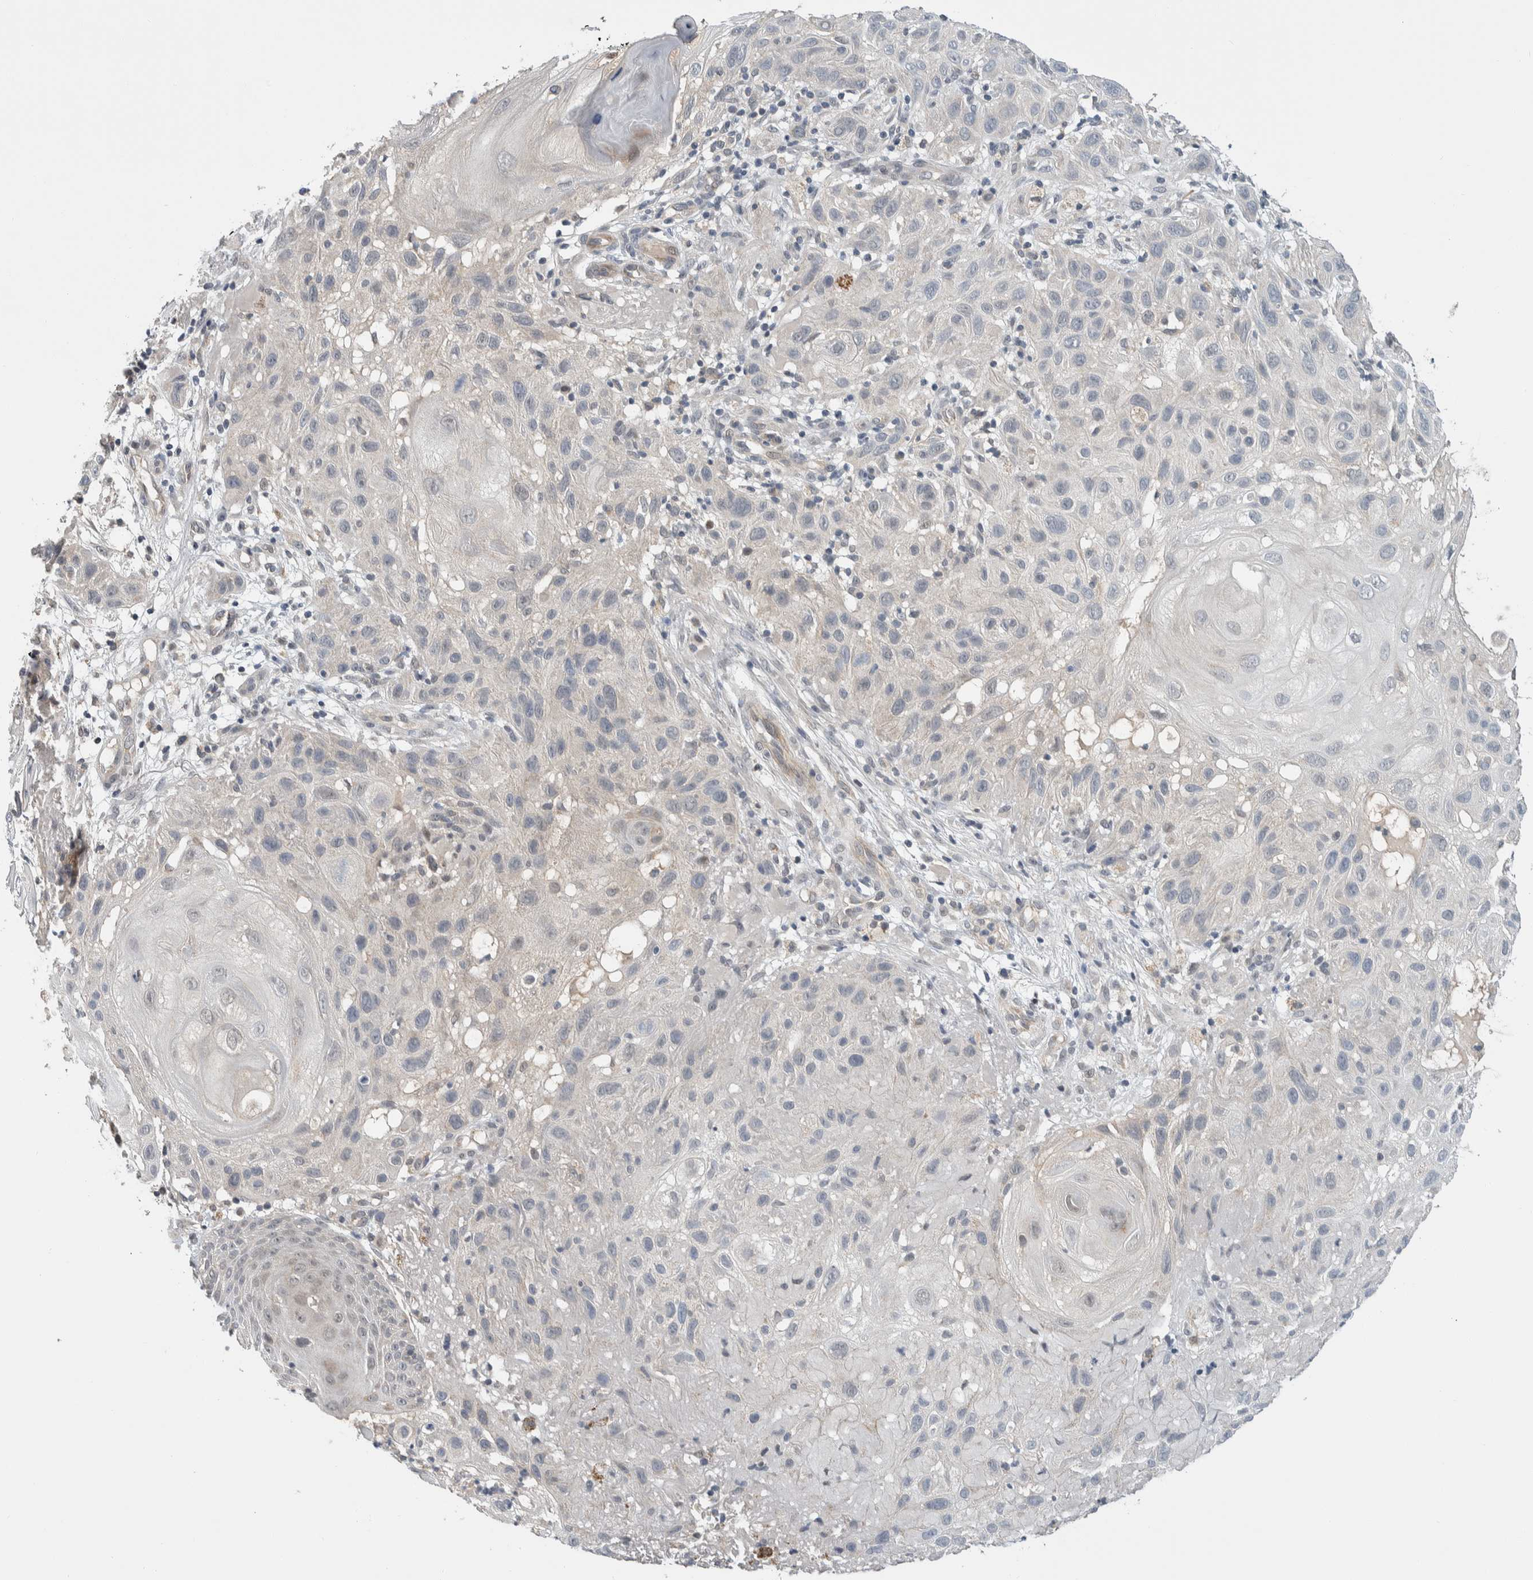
{"staining": {"intensity": "negative", "quantity": "none", "location": "none"}, "tissue": "skin cancer", "cell_type": "Tumor cells", "image_type": "cancer", "snomed": [{"axis": "morphology", "description": "Squamous cell carcinoma, NOS"}, {"axis": "topography", "description": "Skin"}], "caption": "This is an IHC histopathology image of squamous cell carcinoma (skin). There is no staining in tumor cells.", "gene": "SHPK", "patient": {"sex": "female", "age": 96}}